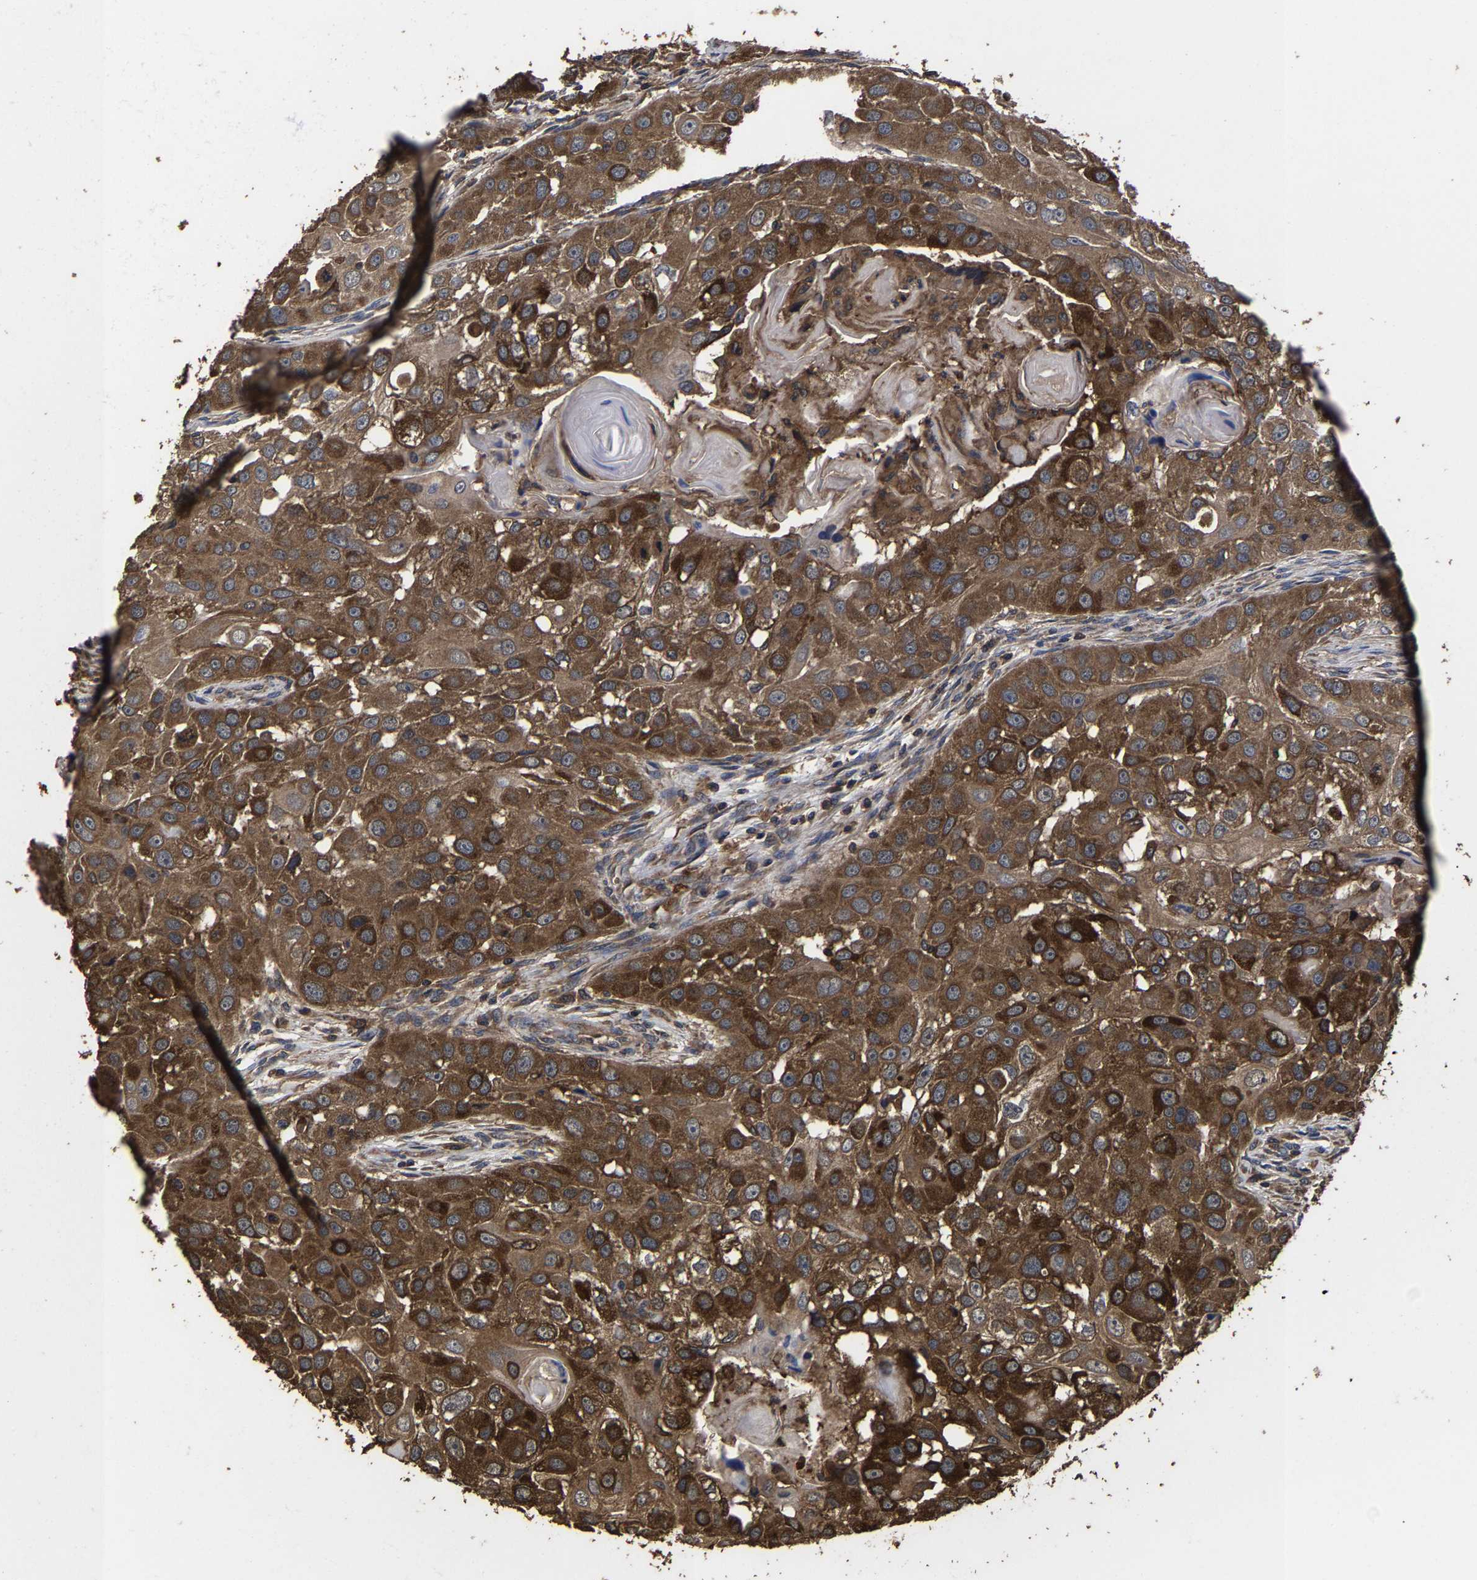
{"staining": {"intensity": "strong", "quantity": ">75%", "location": "cytoplasmic/membranous"}, "tissue": "head and neck cancer", "cell_type": "Tumor cells", "image_type": "cancer", "snomed": [{"axis": "morphology", "description": "Normal tissue, NOS"}, {"axis": "morphology", "description": "Squamous cell carcinoma, NOS"}, {"axis": "topography", "description": "Skeletal muscle"}, {"axis": "topography", "description": "Head-Neck"}], "caption": "DAB immunohistochemical staining of squamous cell carcinoma (head and neck) exhibits strong cytoplasmic/membranous protein staining in approximately >75% of tumor cells.", "gene": "ITCH", "patient": {"sex": "male", "age": 51}}